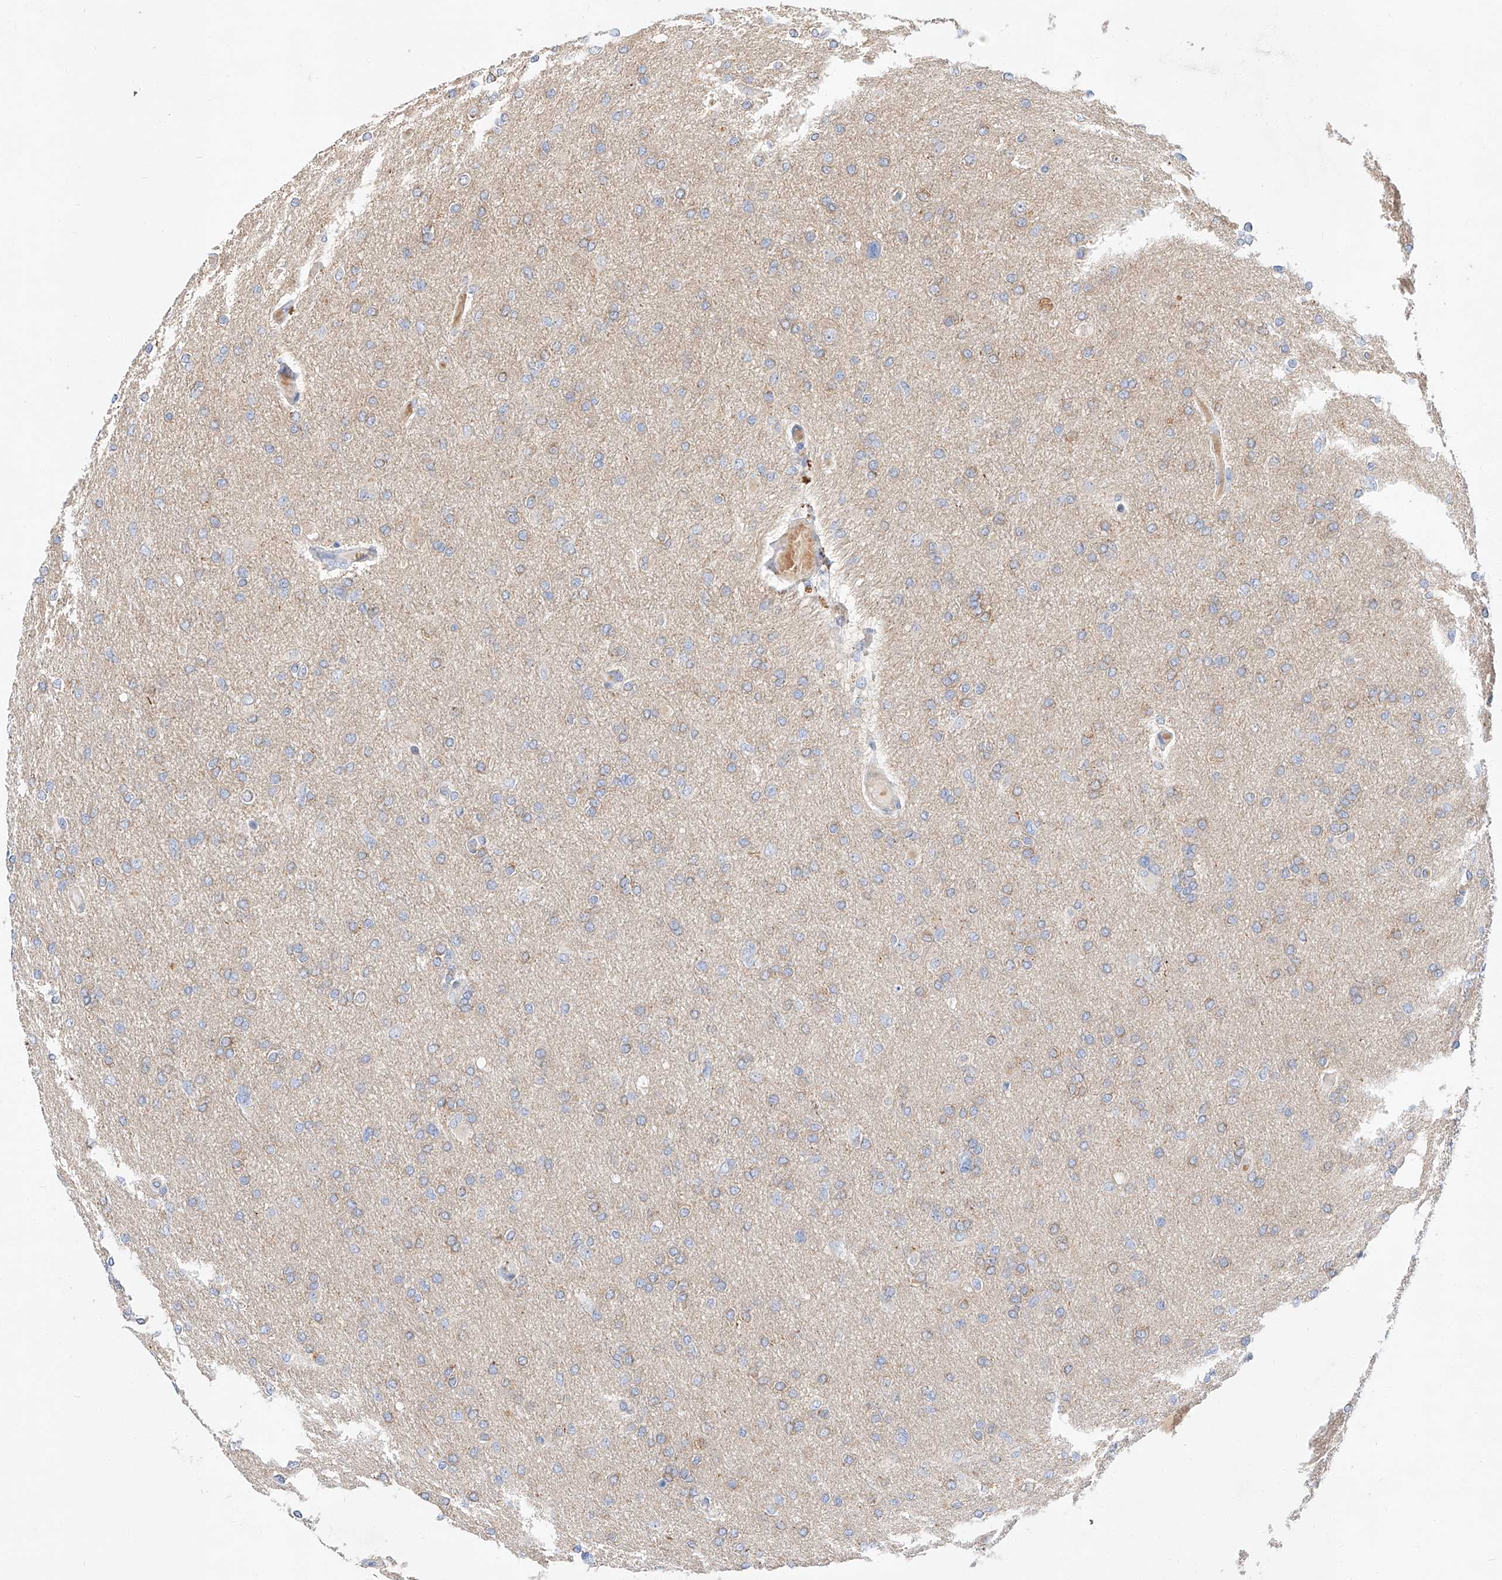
{"staining": {"intensity": "moderate", "quantity": "<25%", "location": "cytoplasmic/membranous"}, "tissue": "glioma", "cell_type": "Tumor cells", "image_type": "cancer", "snomed": [{"axis": "morphology", "description": "Glioma, malignant, High grade"}, {"axis": "topography", "description": "Cerebral cortex"}], "caption": "Glioma tissue displays moderate cytoplasmic/membranous positivity in approximately <25% of tumor cells (DAB IHC with brightfield microscopy, high magnification).", "gene": "GLMN", "patient": {"sex": "female", "age": 36}}